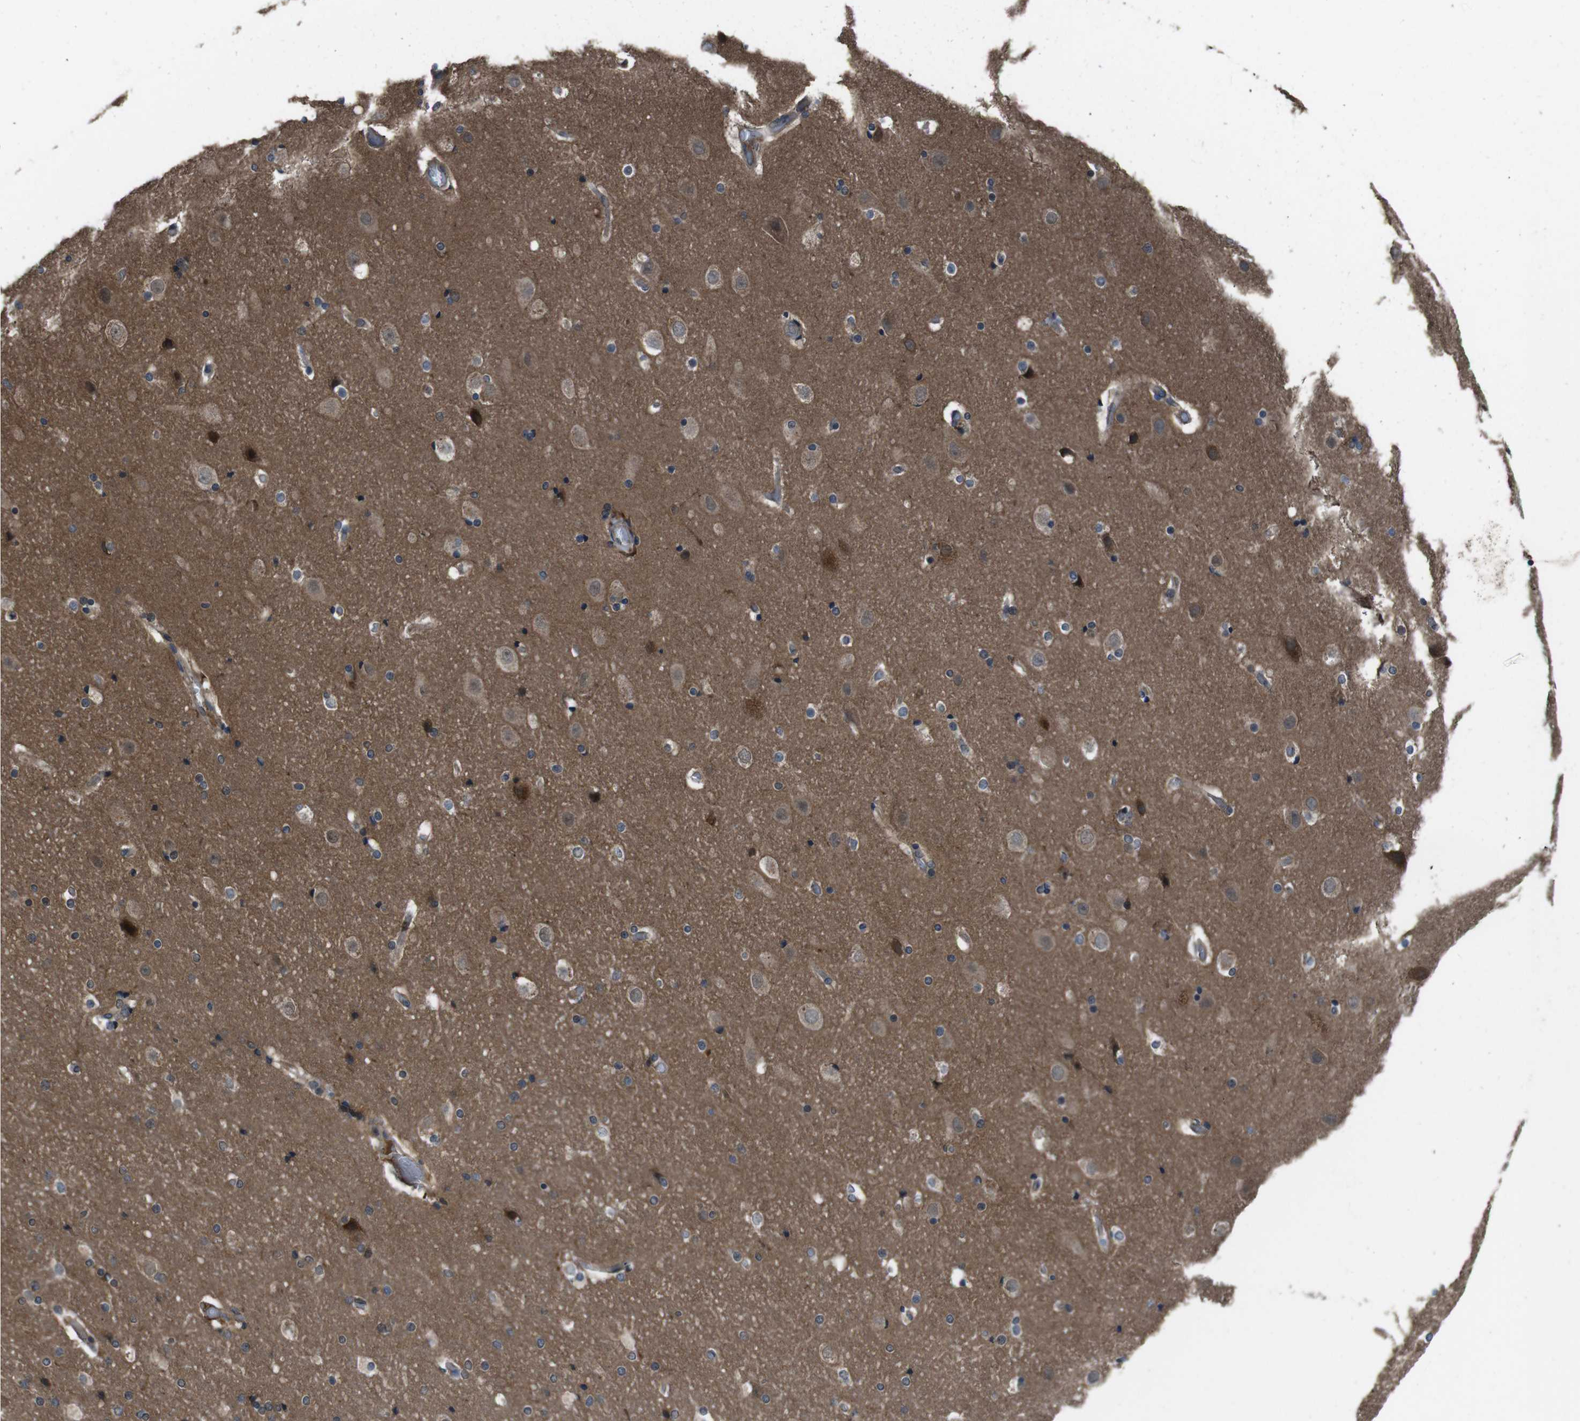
{"staining": {"intensity": "negative", "quantity": "none", "location": "none"}, "tissue": "cerebral cortex", "cell_type": "Endothelial cells", "image_type": "normal", "snomed": [{"axis": "morphology", "description": "Normal tissue, NOS"}, {"axis": "topography", "description": "Cerebral cortex"}], "caption": "High power microscopy histopathology image of an immunohistochemistry (IHC) micrograph of benign cerebral cortex, revealing no significant staining in endothelial cells. The staining is performed using DAB (3,3'-diaminobenzidine) brown chromogen with nuclei counter-stained in using hematoxylin.", "gene": "SLC22A23", "patient": {"sex": "male", "age": 57}}